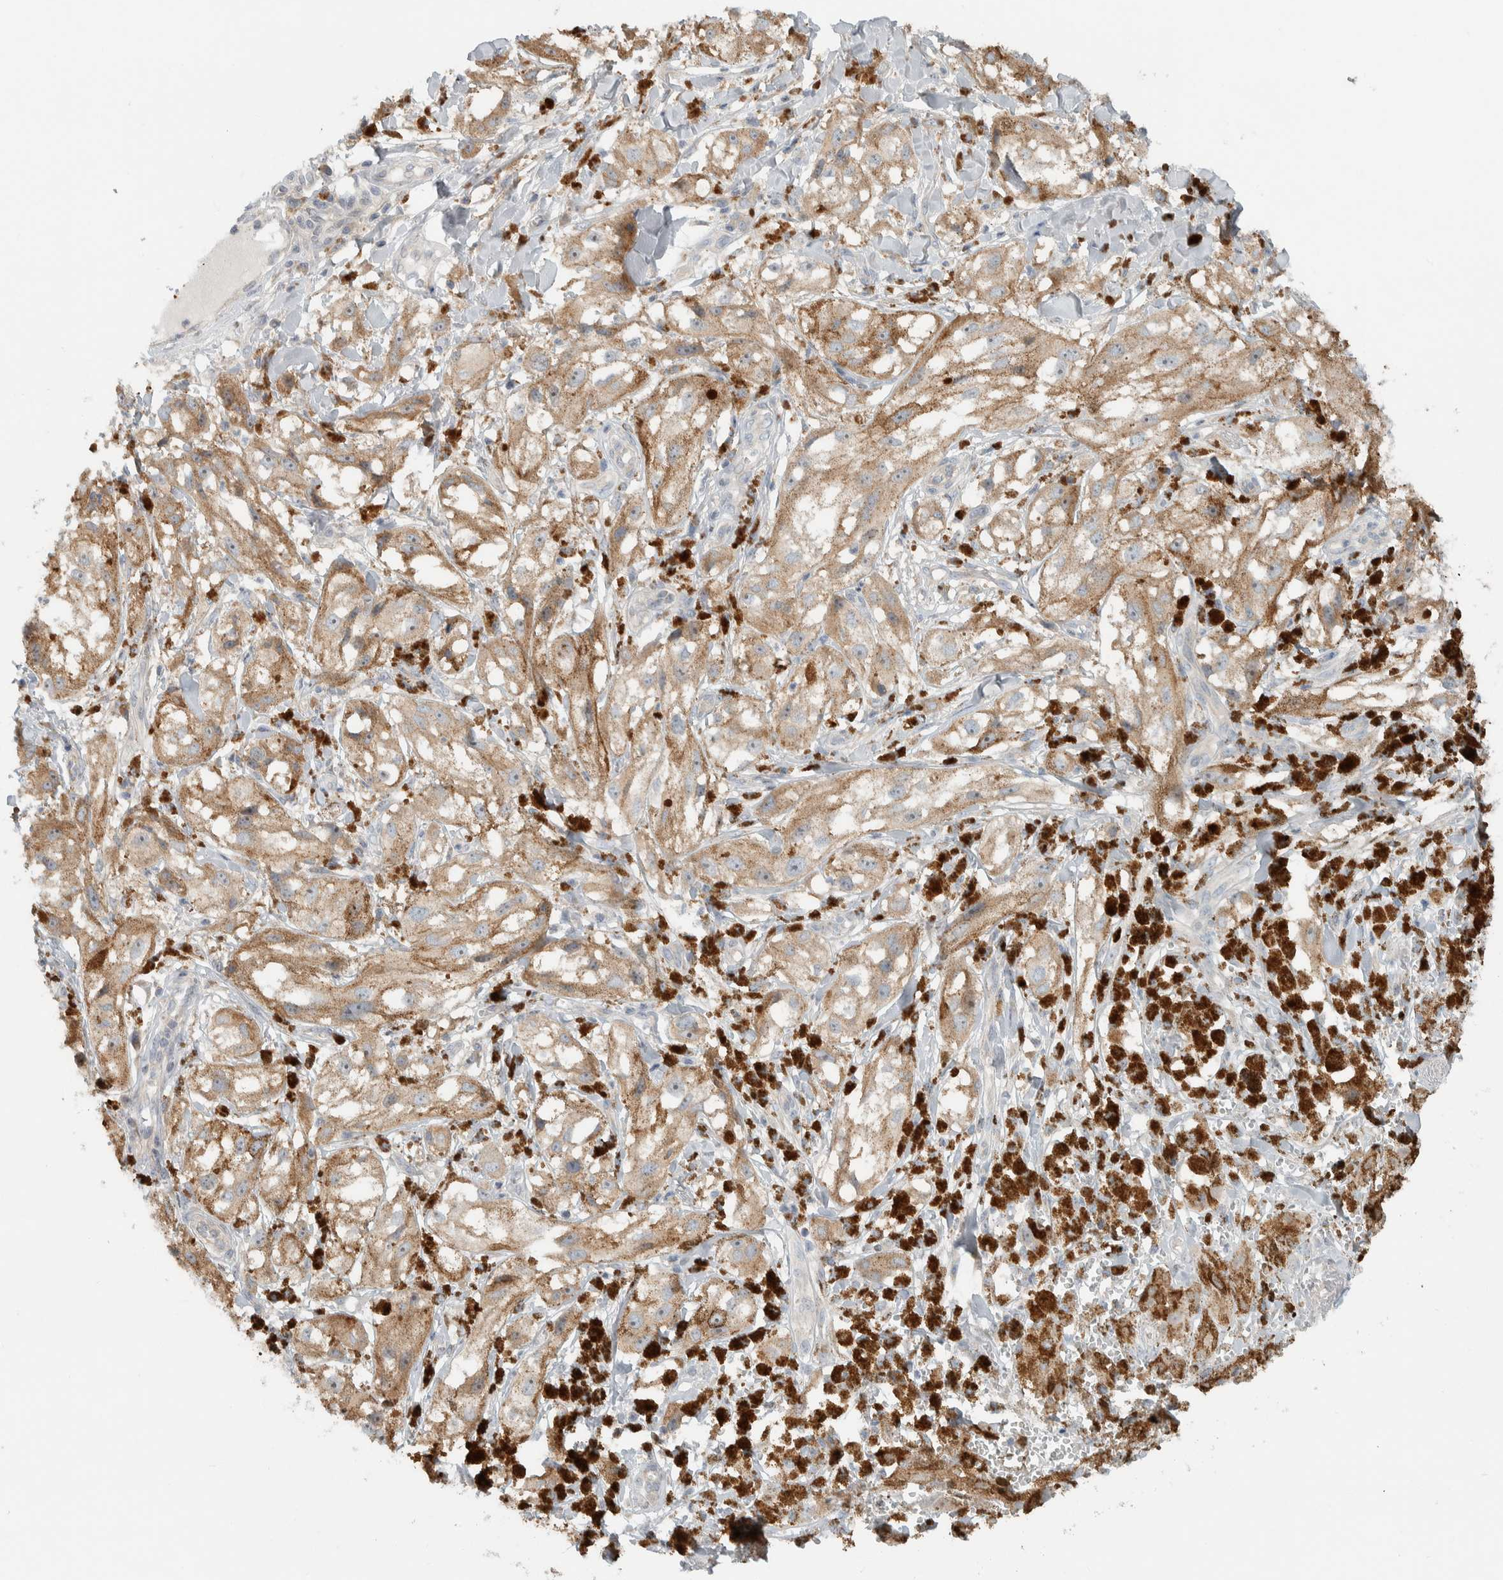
{"staining": {"intensity": "weak", "quantity": ">75%", "location": "cytoplasmic/membranous"}, "tissue": "melanoma", "cell_type": "Tumor cells", "image_type": "cancer", "snomed": [{"axis": "morphology", "description": "Malignant melanoma, NOS"}, {"axis": "topography", "description": "Skin"}], "caption": "Melanoma tissue displays weak cytoplasmic/membranous positivity in approximately >75% of tumor cells", "gene": "HGS", "patient": {"sex": "male", "age": 88}}